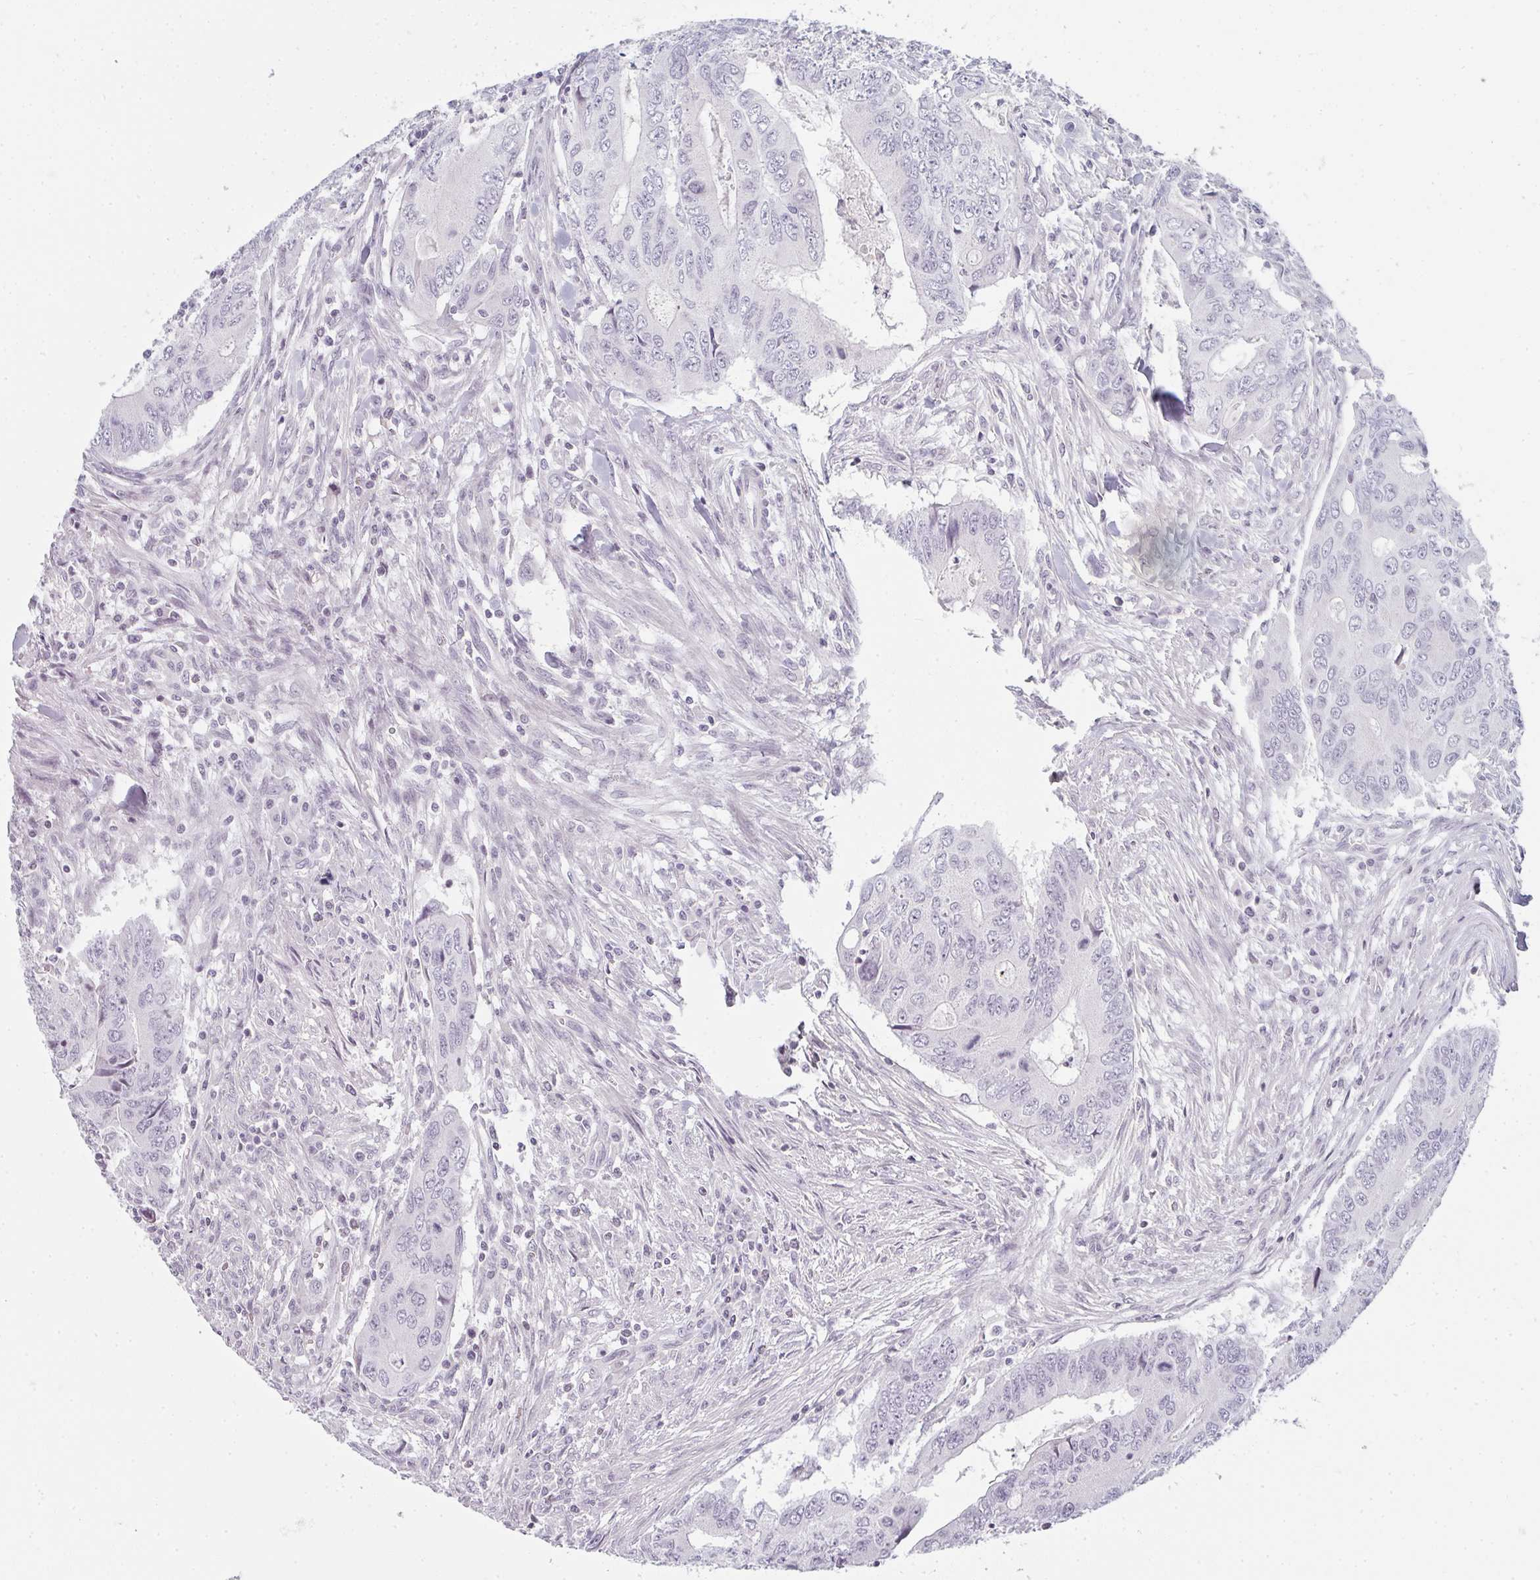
{"staining": {"intensity": "negative", "quantity": "none", "location": "none"}, "tissue": "colorectal cancer", "cell_type": "Tumor cells", "image_type": "cancer", "snomed": [{"axis": "morphology", "description": "Adenocarcinoma, NOS"}, {"axis": "topography", "description": "Colon"}], "caption": "Colorectal adenocarcinoma was stained to show a protein in brown. There is no significant positivity in tumor cells.", "gene": "RBBP6", "patient": {"sex": "male", "age": 53}}